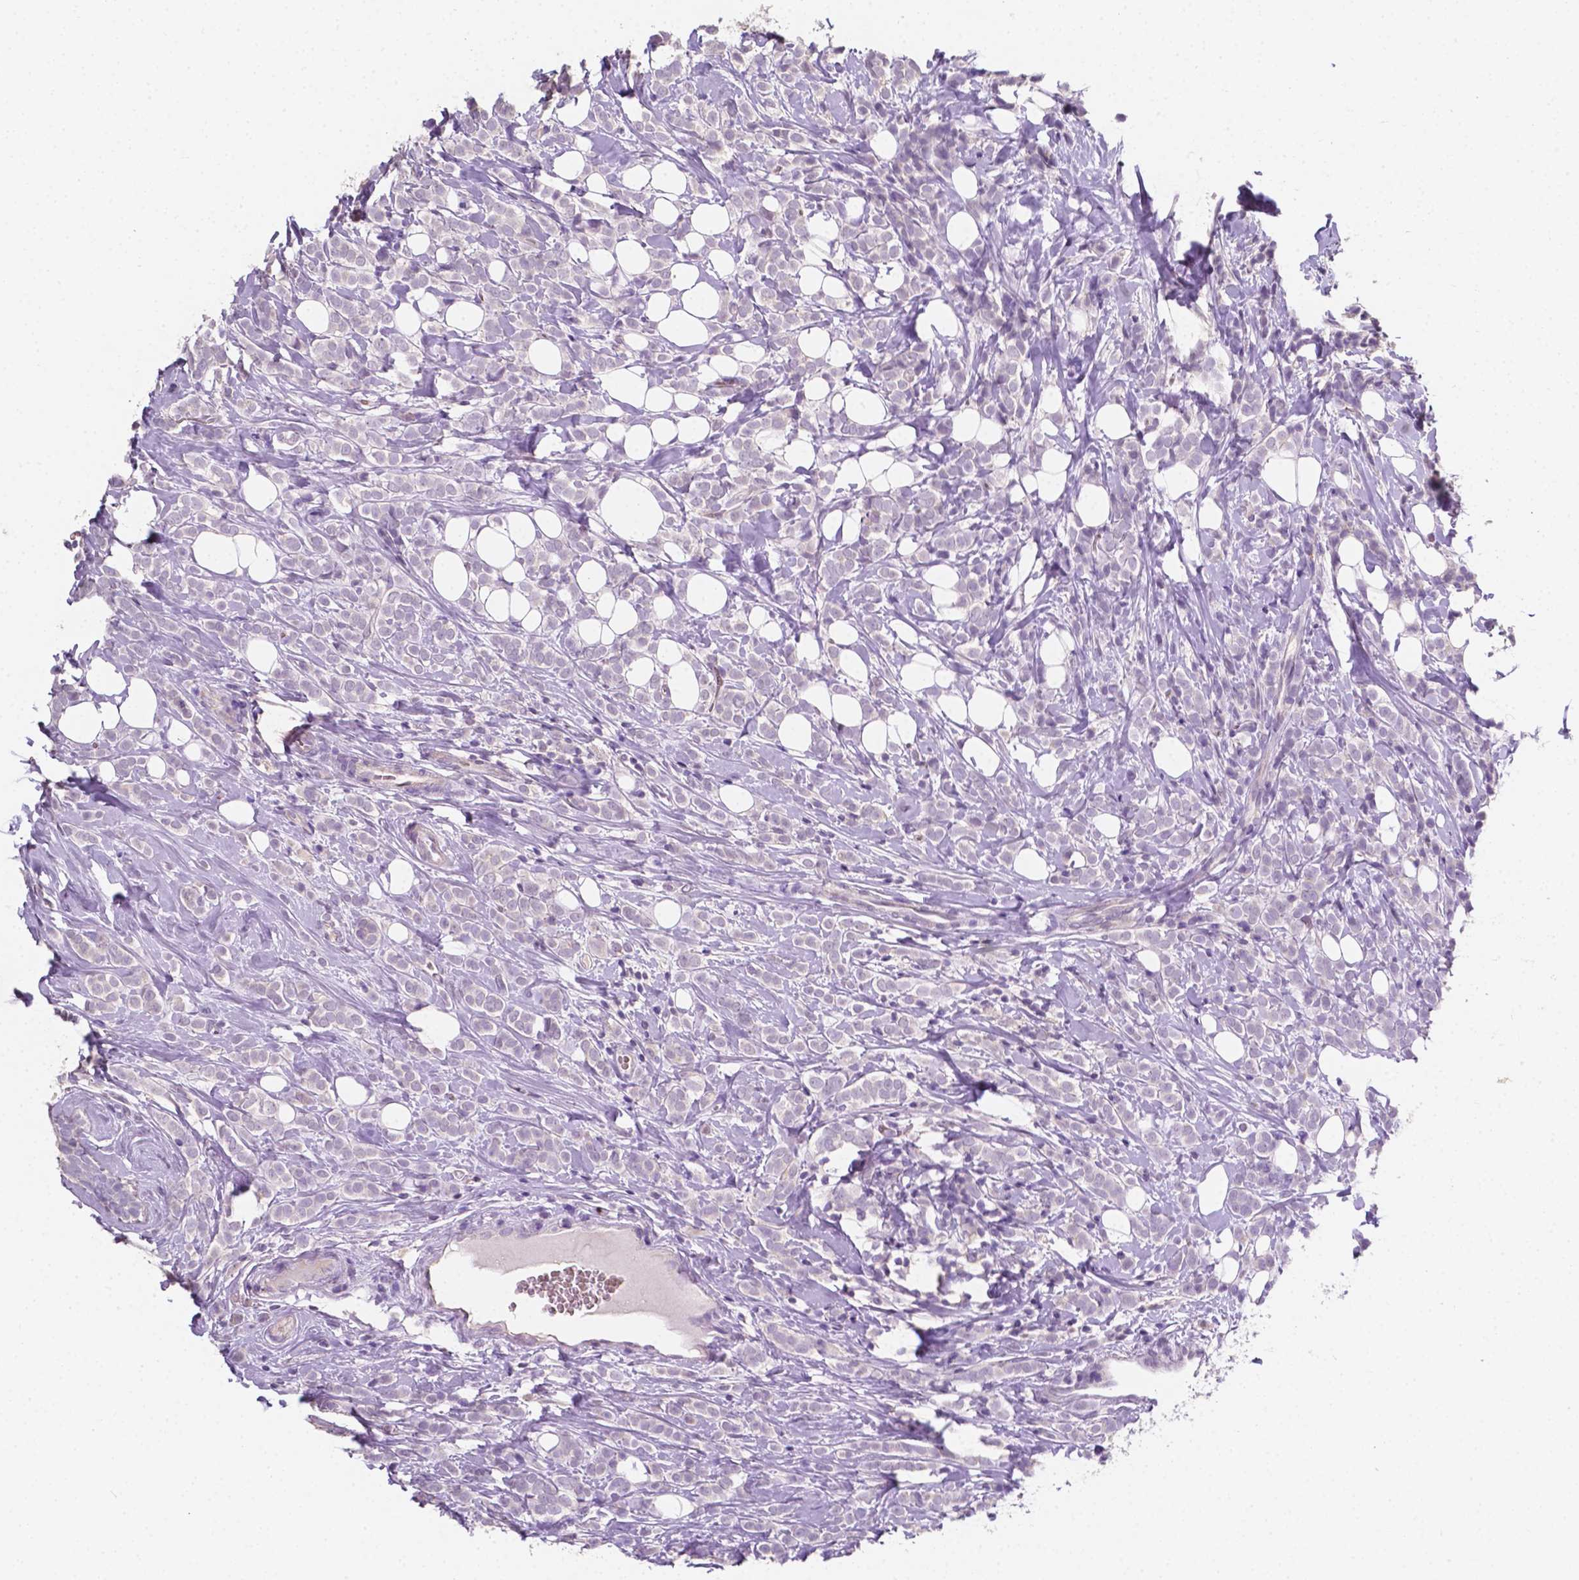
{"staining": {"intensity": "negative", "quantity": "none", "location": "none"}, "tissue": "breast cancer", "cell_type": "Tumor cells", "image_type": "cancer", "snomed": [{"axis": "morphology", "description": "Lobular carcinoma"}, {"axis": "topography", "description": "Breast"}], "caption": "This is an immunohistochemistry micrograph of breast cancer. There is no positivity in tumor cells.", "gene": "EGFR", "patient": {"sex": "female", "age": 49}}